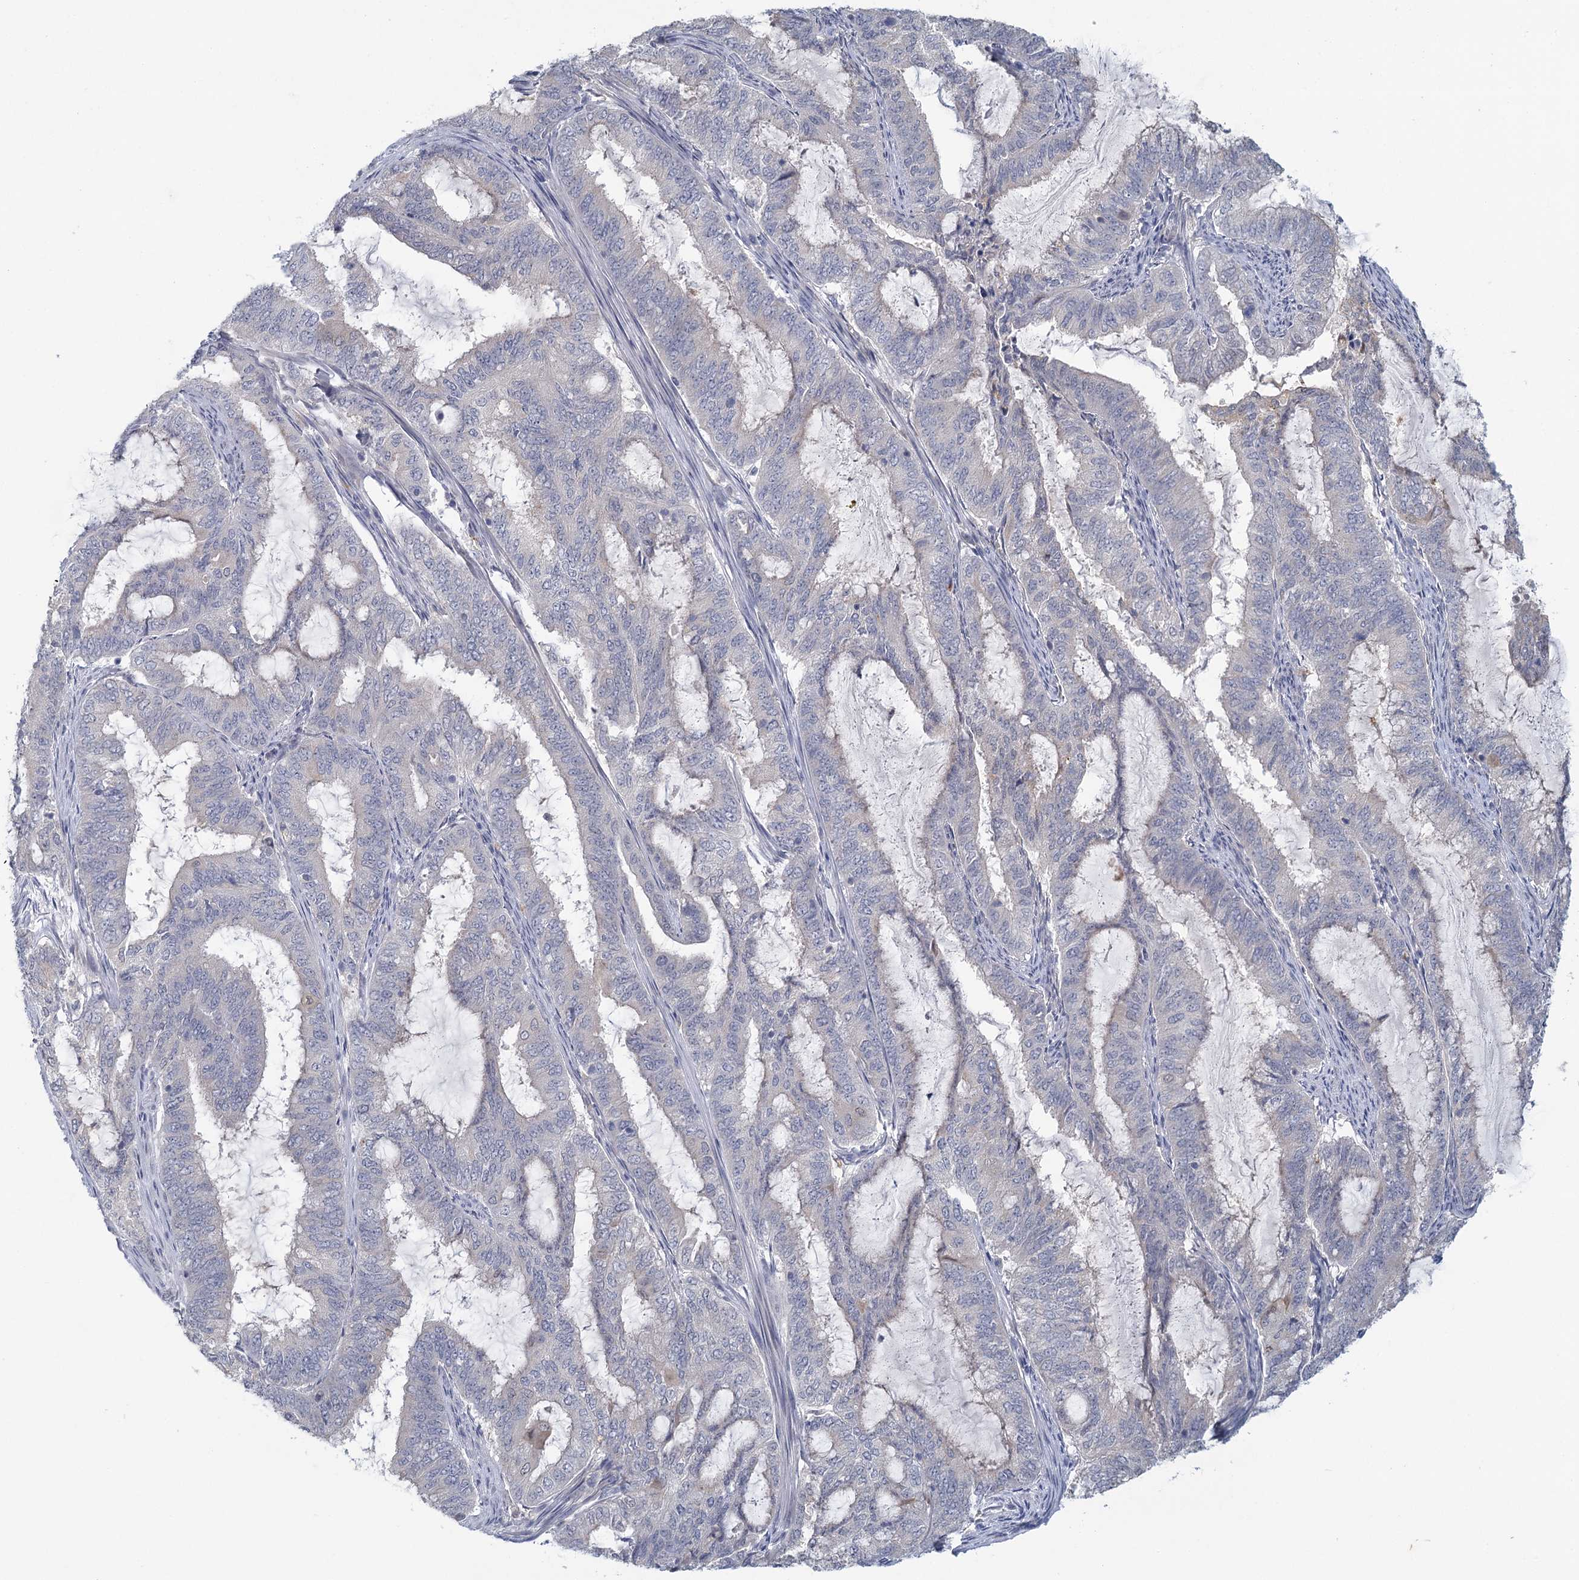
{"staining": {"intensity": "negative", "quantity": "none", "location": "none"}, "tissue": "endometrial cancer", "cell_type": "Tumor cells", "image_type": "cancer", "snomed": [{"axis": "morphology", "description": "Adenocarcinoma, NOS"}, {"axis": "topography", "description": "Endometrium"}], "caption": "Endometrial adenocarcinoma stained for a protein using immunohistochemistry (IHC) exhibits no expression tumor cells.", "gene": "MYO7B", "patient": {"sex": "female", "age": 51}}